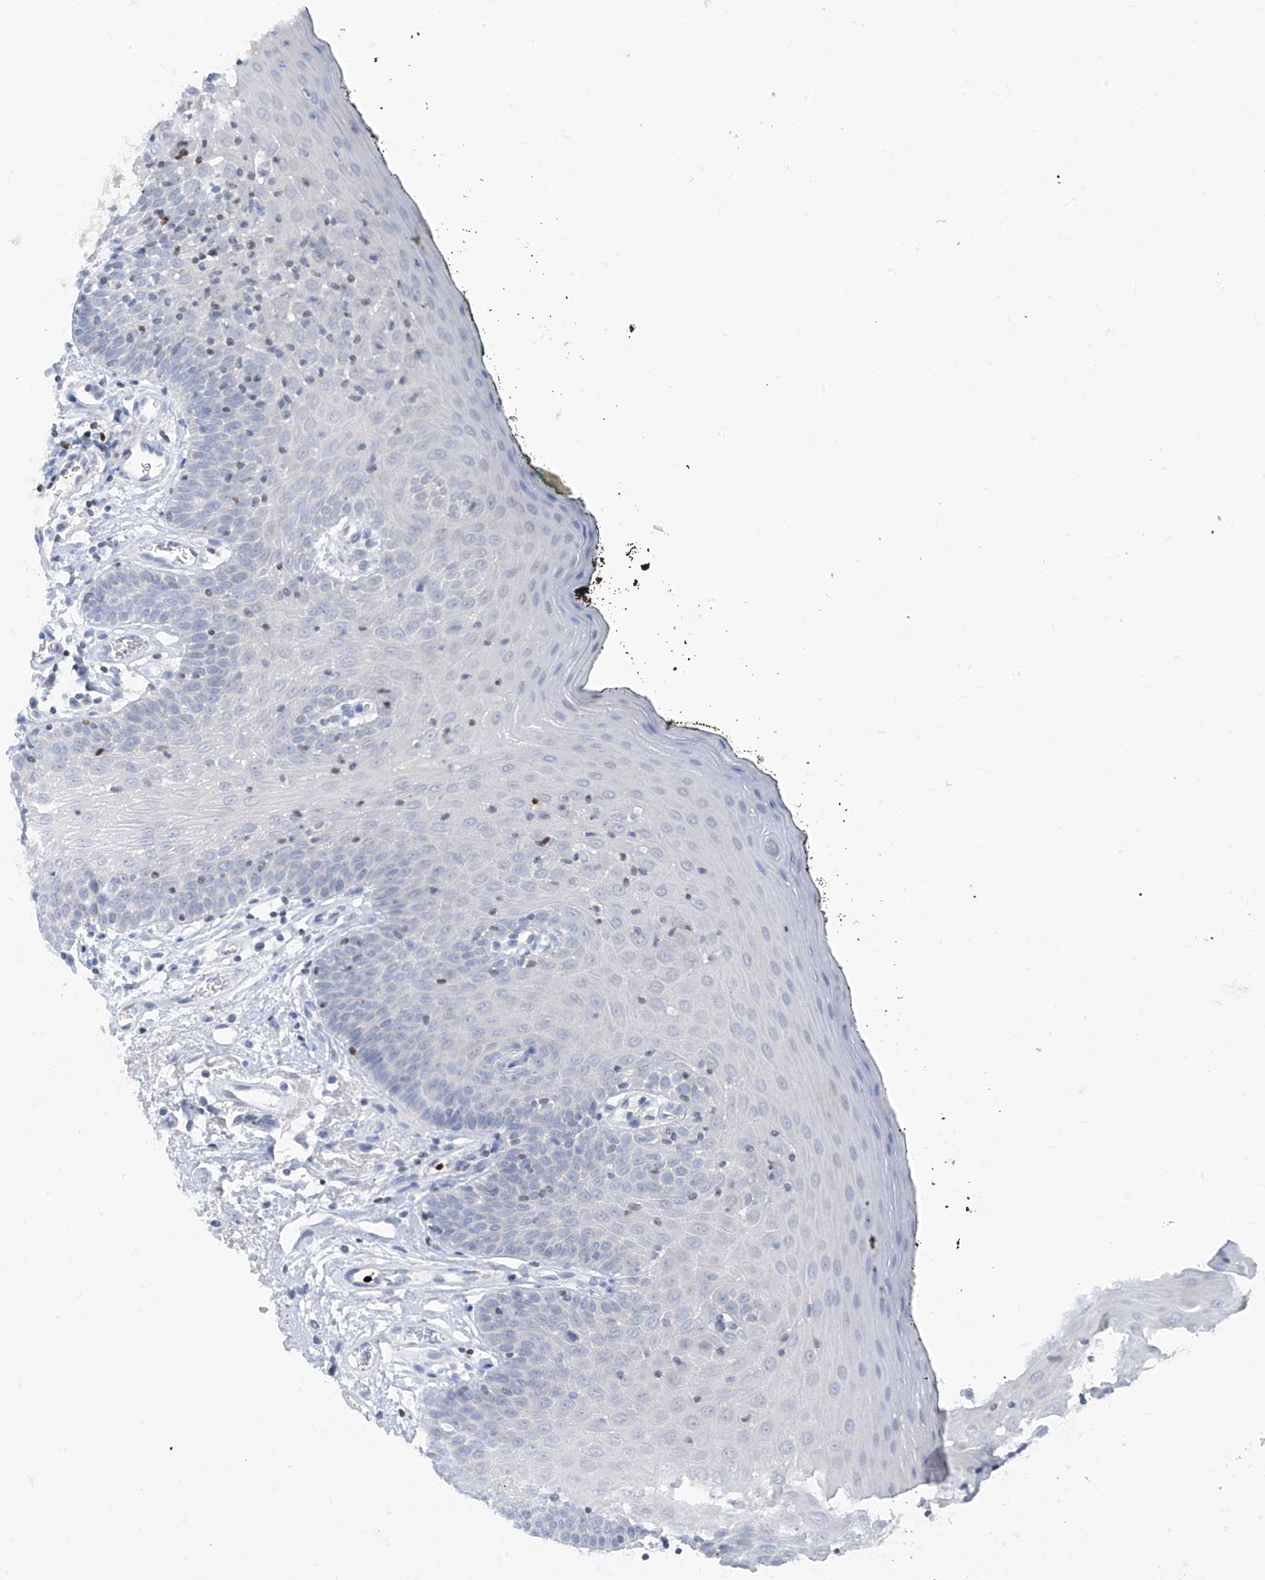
{"staining": {"intensity": "negative", "quantity": "none", "location": "none"}, "tissue": "oral mucosa", "cell_type": "Squamous epithelial cells", "image_type": "normal", "snomed": [{"axis": "morphology", "description": "Normal tissue, NOS"}, {"axis": "topography", "description": "Oral tissue"}], "caption": "Normal oral mucosa was stained to show a protein in brown. There is no significant expression in squamous epithelial cells. (Stains: DAB immunohistochemistry with hematoxylin counter stain, Microscopy: brightfield microscopy at high magnification).", "gene": "TBX21", "patient": {"sex": "male", "age": 74}}